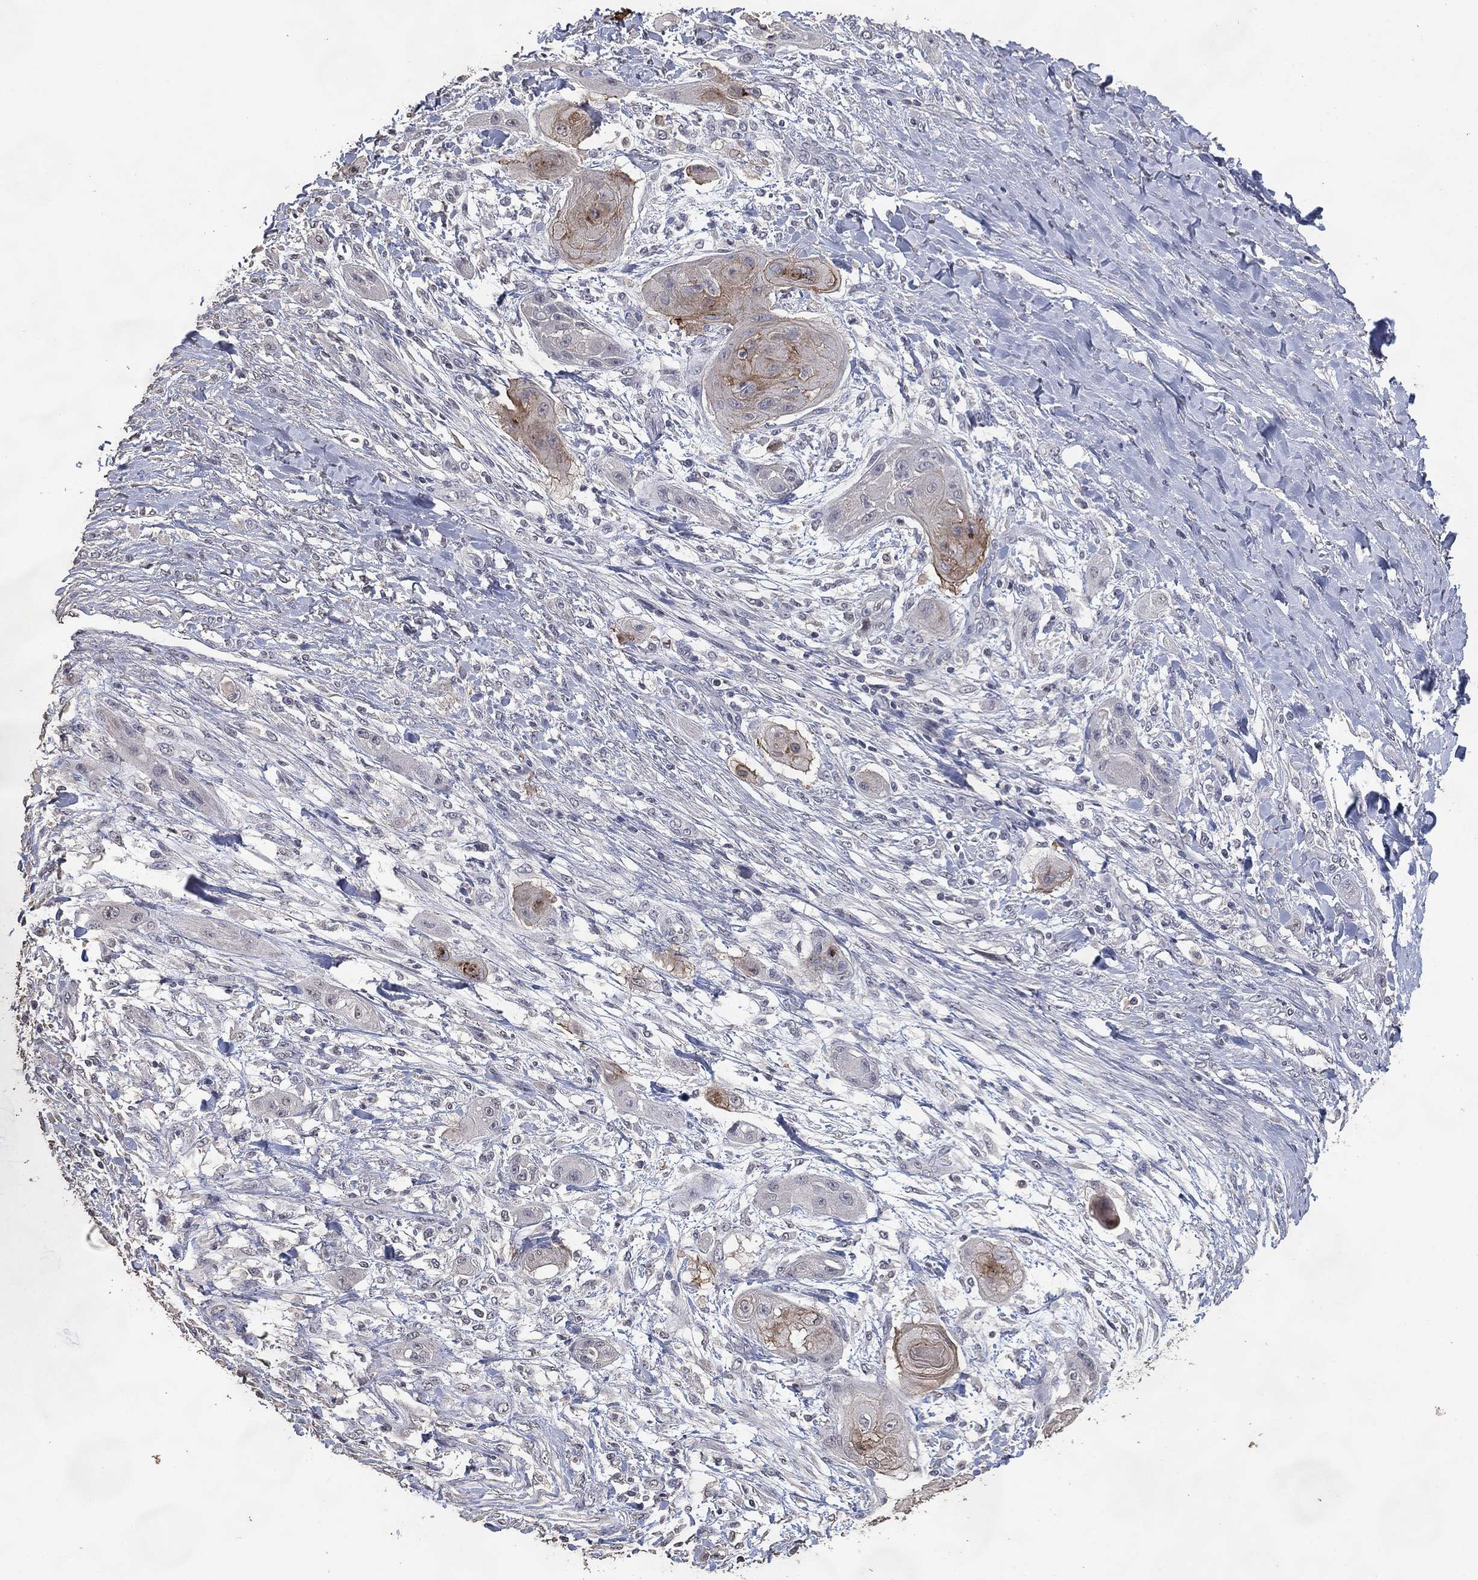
{"staining": {"intensity": "moderate", "quantity": "<25%", "location": "cytoplasmic/membranous"}, "tissue": "skin cancer", "cell_type": "Tumor cells", "image_type": "cancer", "snomed": [{"axis": "morphology", "description": "Squamous cell carcinoma, NOS"}, {"axis": "topography", "description": "Skin"}], "caption": "Skin cancer (squamous cell carcinoma) stained for a protein shows moderate cytoplasmic/membranous positivity in tumor cells.", "gene": "DSG1", "patient": {"sex": "male", "age": 62}}